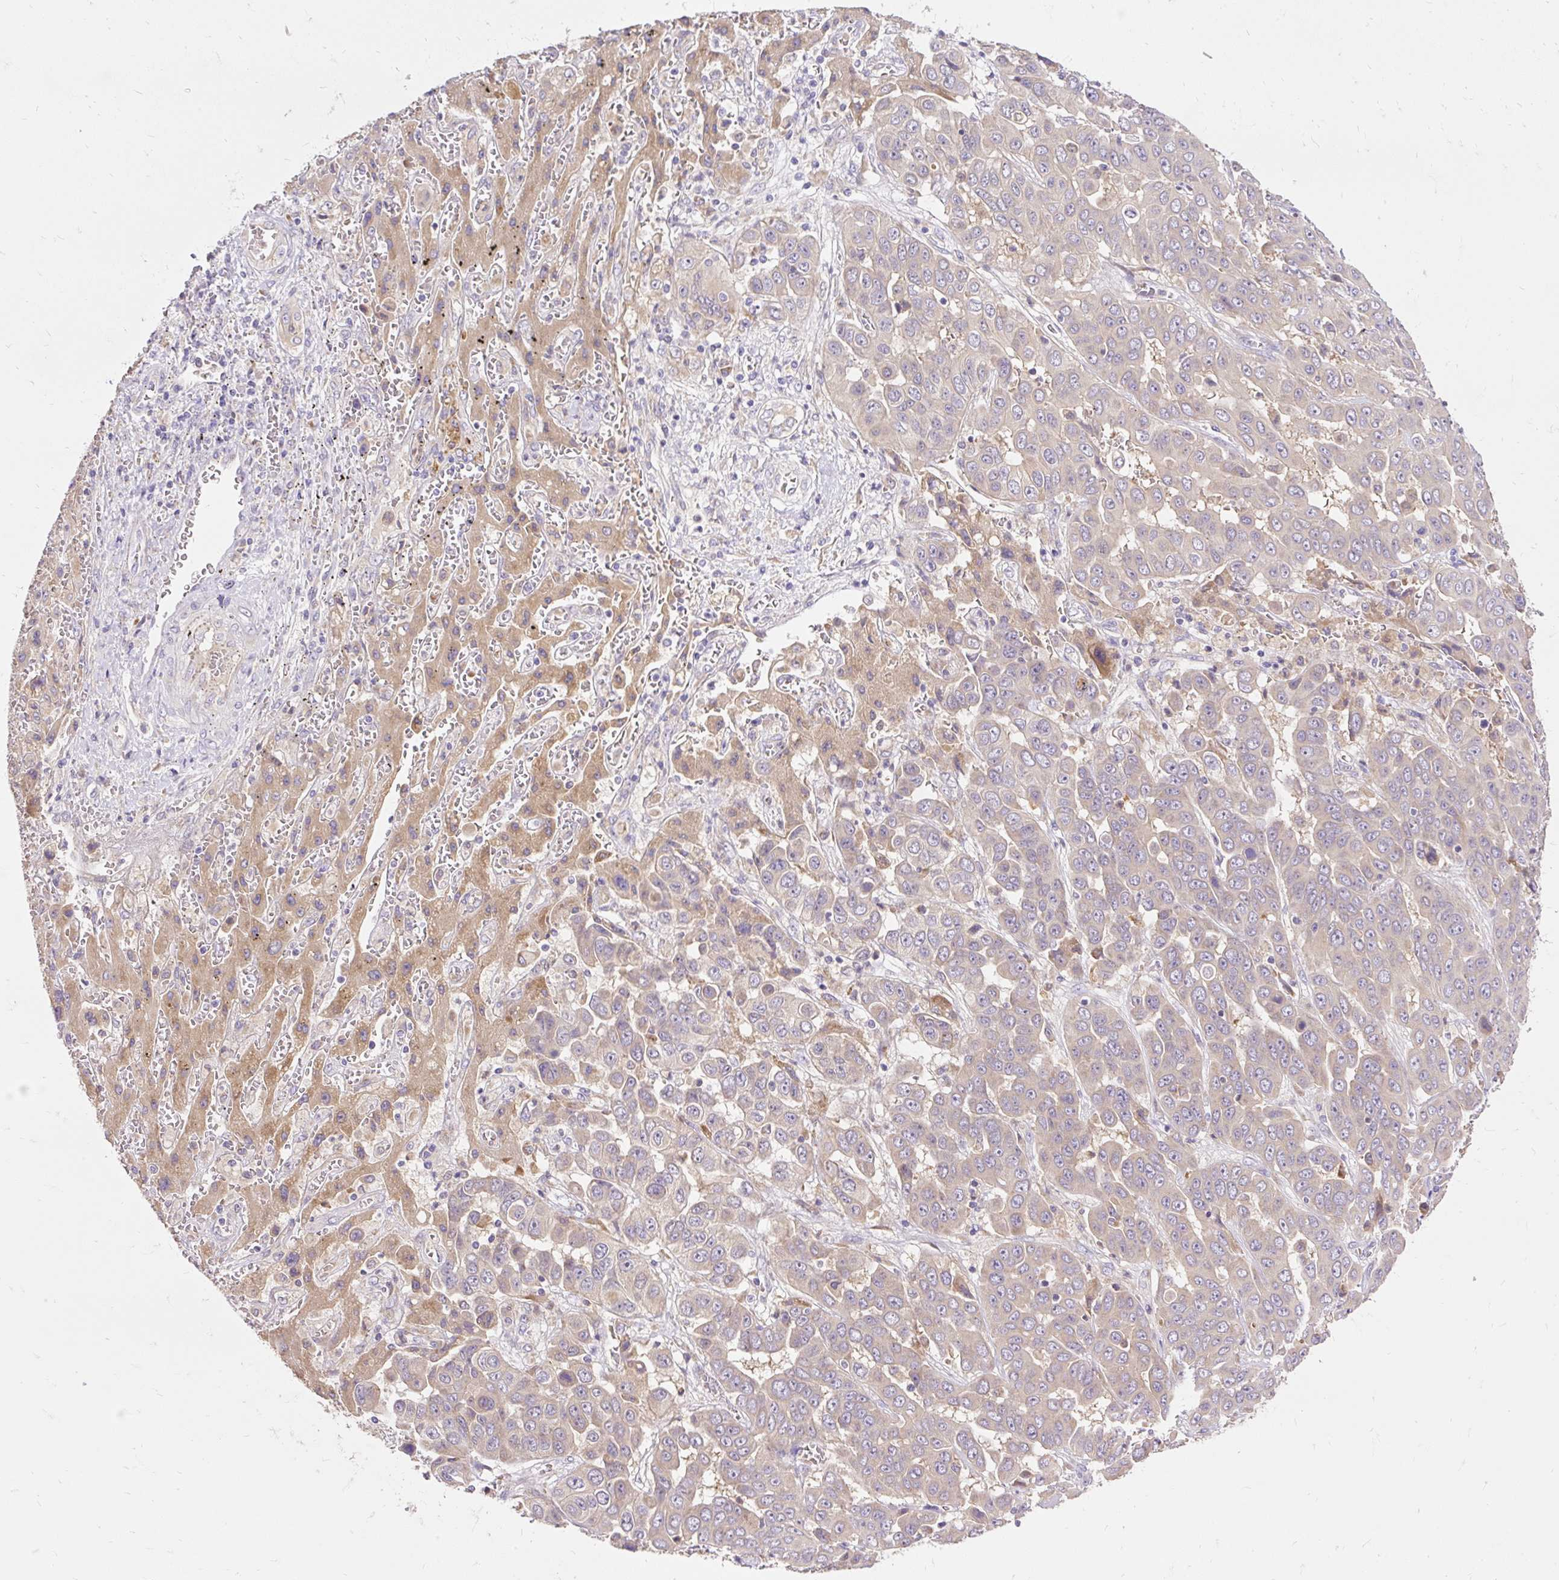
{"staining": {"intensity": "negative", "quantity": "none", "location": "none"}, "tissue": "liver cancer", "cell_type": "Tumor cells", "image_type": "cancer", "snomed": [{"axis": "morphology", "description": "Cholangiocarcinoma"}, {"axis": "topography", "description": "Liver"}], "caption": "High power microscopy photomicrograph of an IHC micrograph of liver cancer (cholangiocarcinoma), revealing no significant staining in tumor cells. The staining was performed using DAB (3,3'-diaminobenzidine) to visualize the protein expression in brown, while the nuclei were stained in blue with hematoxylin (Magnification: 20x).", "gene": "SEC63", "patient": {"sex": "female", "age": 52}}